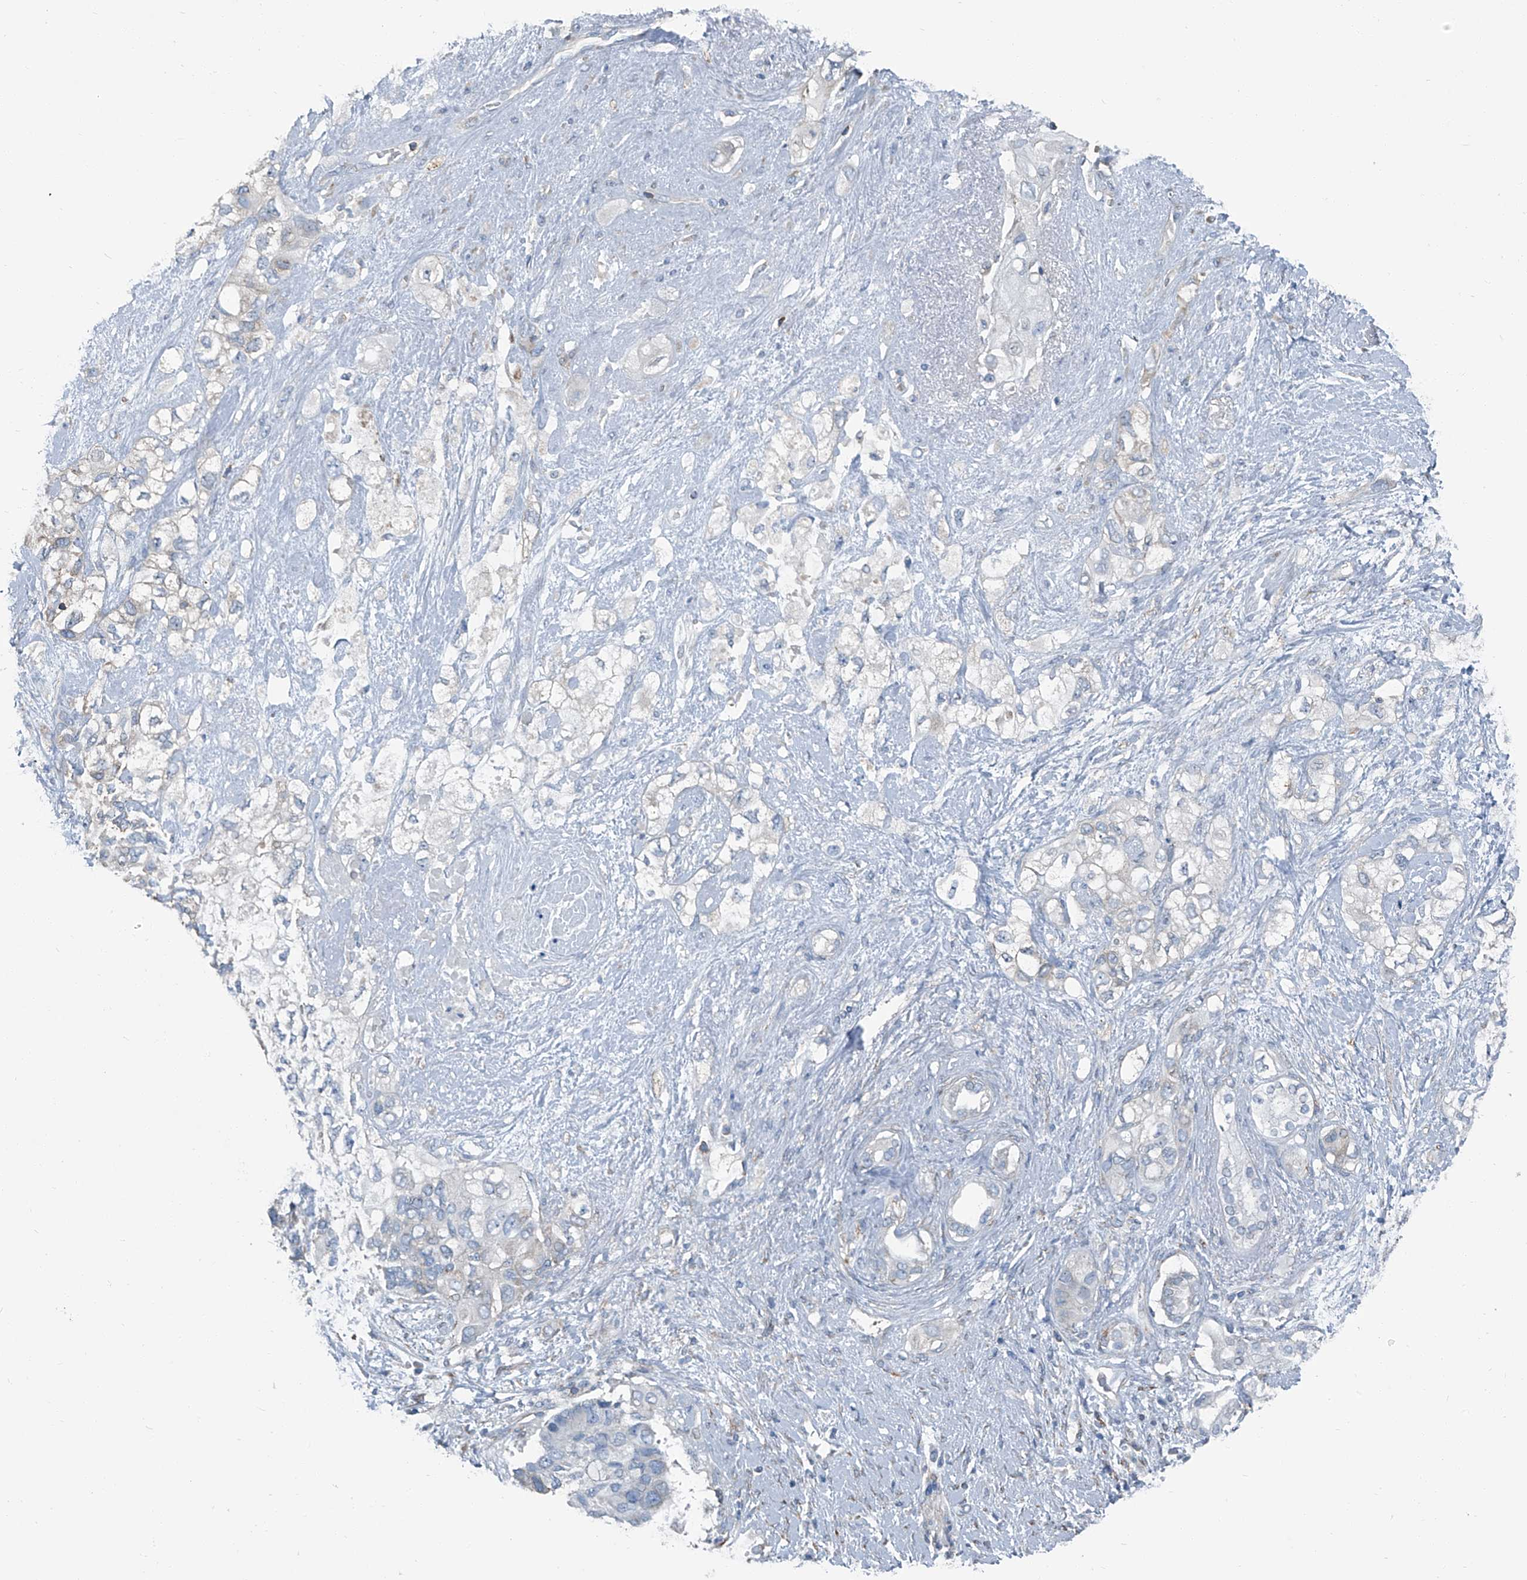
{"staining": {"intensity": "negative", "quantity": "none", "location": "none"}, "tissue": "pancreatic cancer", "cell_type": "Tumor cells", "image_type": "cancer", "snomed": [{"axis": "morphology", "description": "Adenocarcinoma, NOS"}, {"axis": "topography", "description": "Pancreas"}], "caption": "There is no significant staining in tumor cells of pancreatic adenocarcinoma.", "gene": "SEPTIN7", "patient": {"sex": "female", "age": 56}}